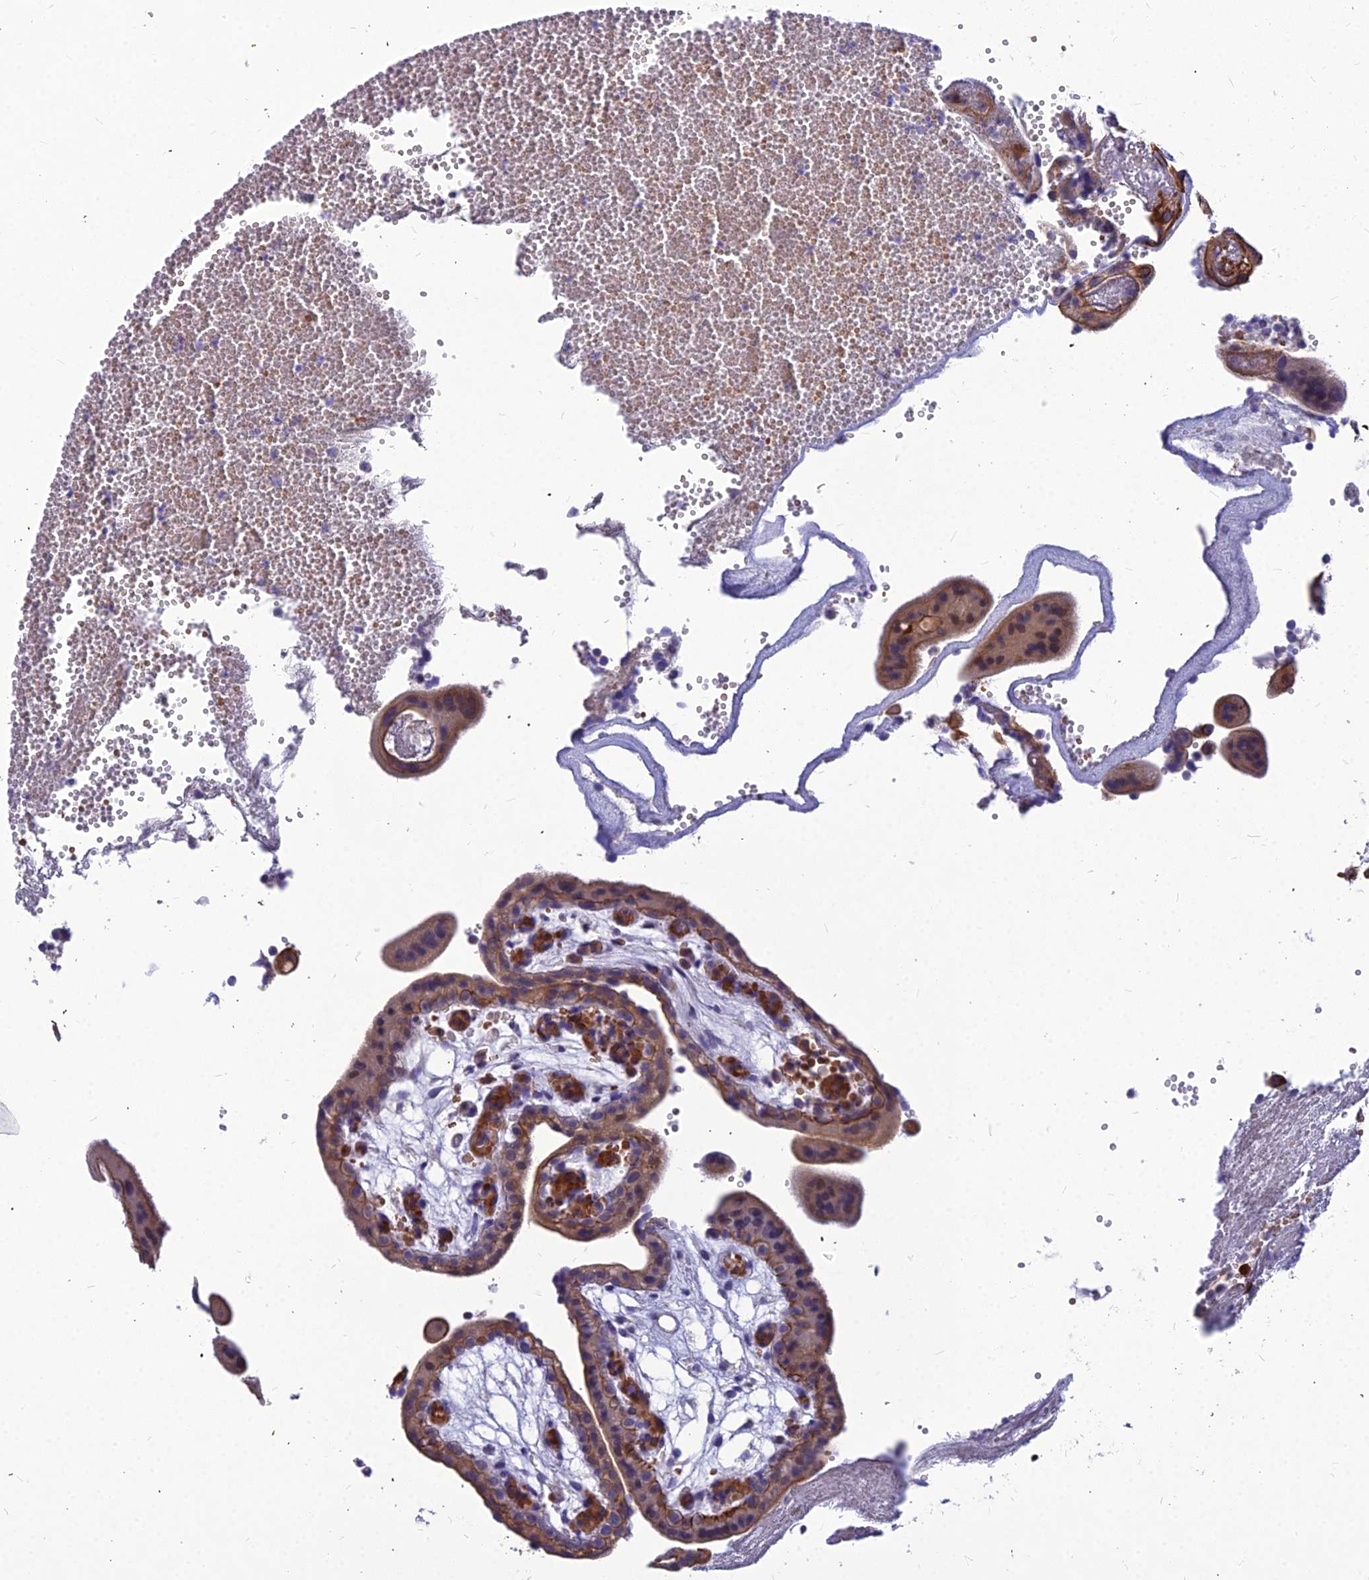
{"staining": {"intensity": "strong", "quantity": ">75%", "location": "cytoplasmic/membranous"}, "tissue": "placenta", "cell_type": "Trophoblastic cells", "image_type": "normal", "snomed": [{"axis": "morphology", "description": "Normal tissue, NOS"}, {"axis": "topography", "description": "Placenta"}], "caption": "Protein positivity by immunohistochemistry (IHC) shows strong cytoplasmic/membranous expression in about >75% of trophoblastic cells in normal placenta. (brown staining indicates protein expression, while blue staining denotes nuclei).", "gene": "DMRTA1", "patient": {"sex": "female", "age": 18}}